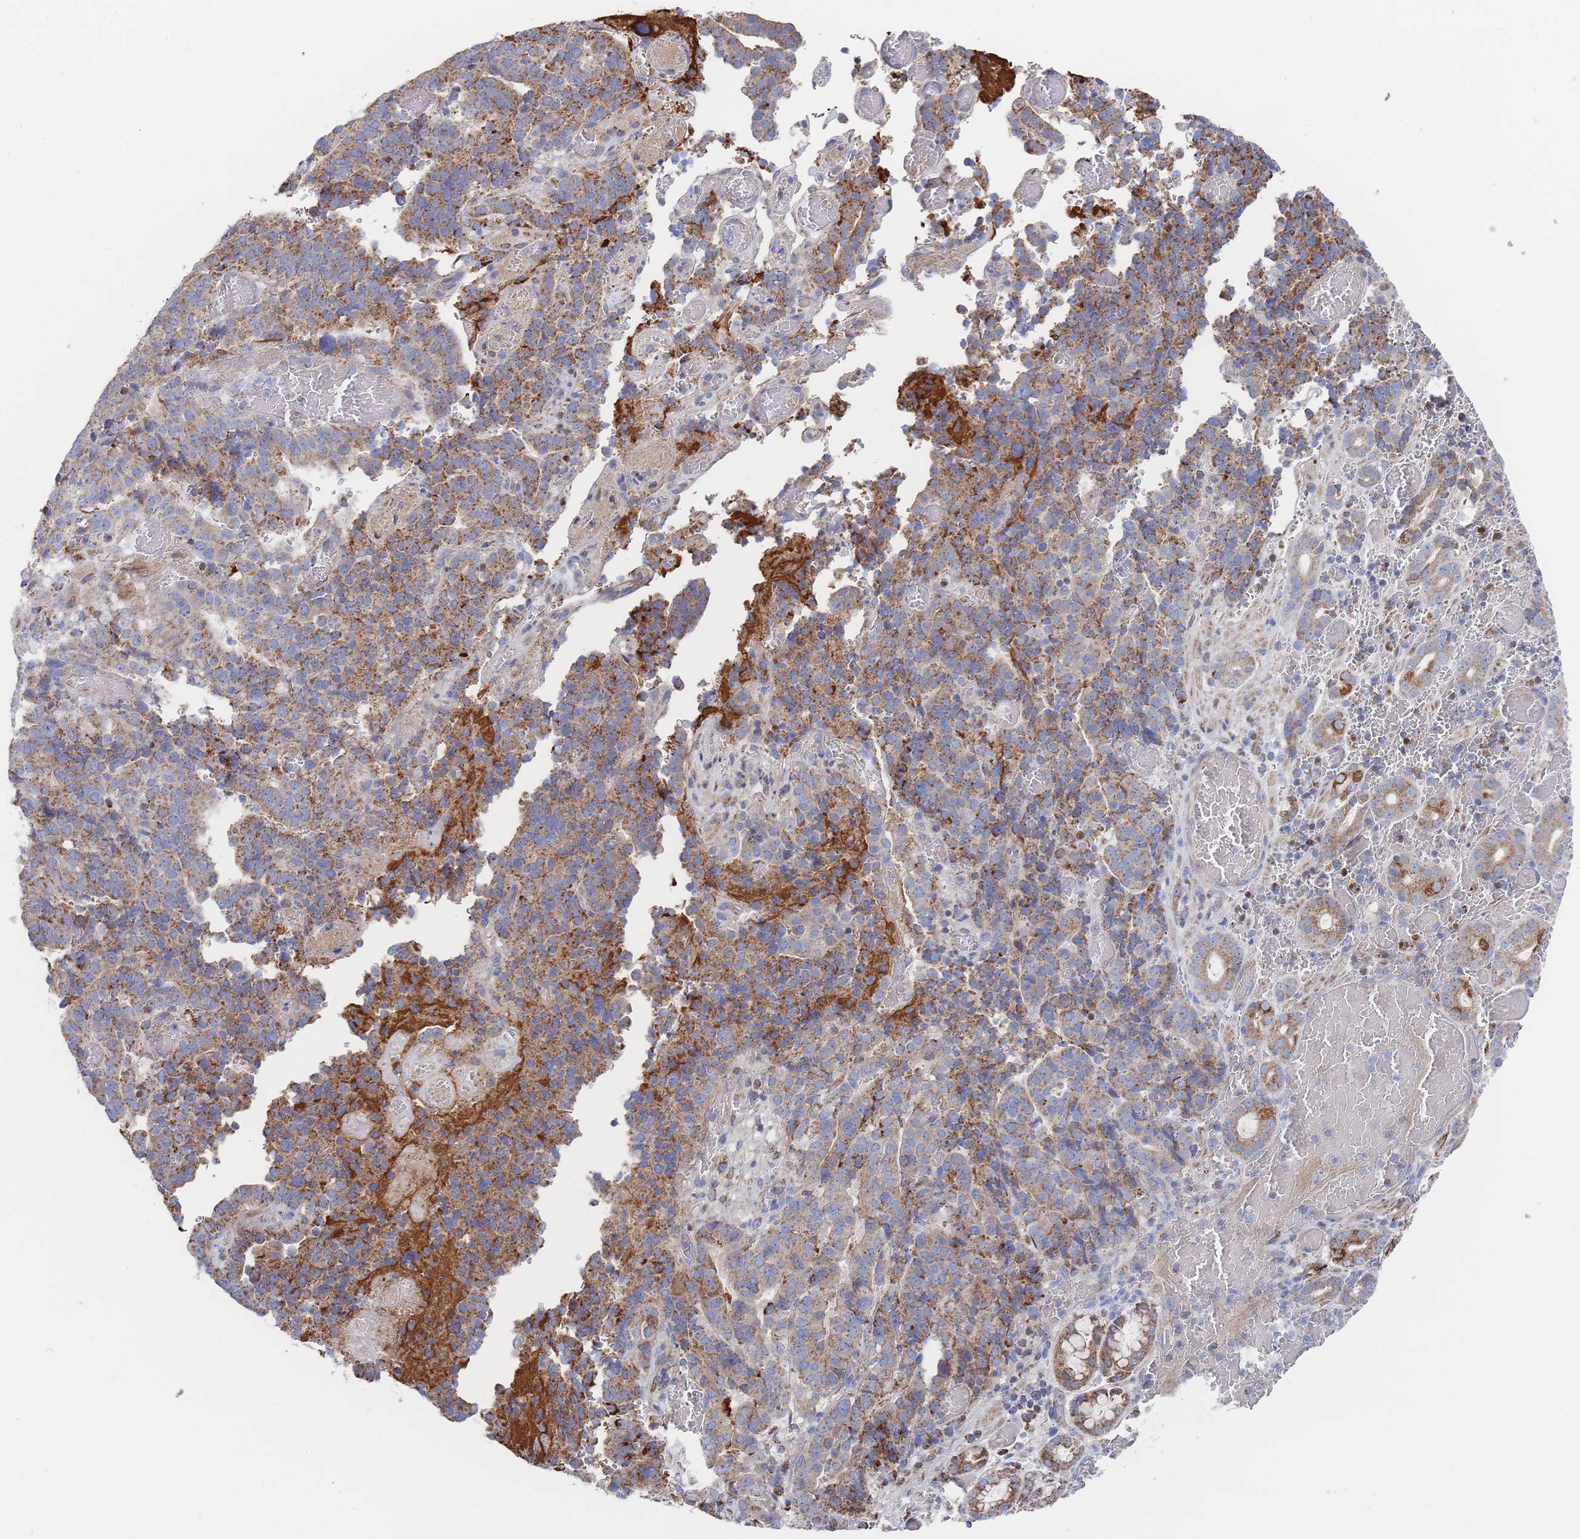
{"staining": {"intensity": "moderate", "quantity": ">75%", "location": "cytoplasmic/membranous"}, "tissue": "stomach cancer", "cell_type": "Tumor cells", "image_type": "cancer", "snomed": [{"axis": "morphology", "description": "Adenocarcinoma, NOS"}, {"axis": "topography", "description": "Stomach"}], "caption": "An image of adenocarcinoma (stomach) stained for a protein displays moderate cytoplasmic/membranous brown staining in tumor cells.", "gene": "IKZF4", "patient": {"sex": "male", "age": 48}}